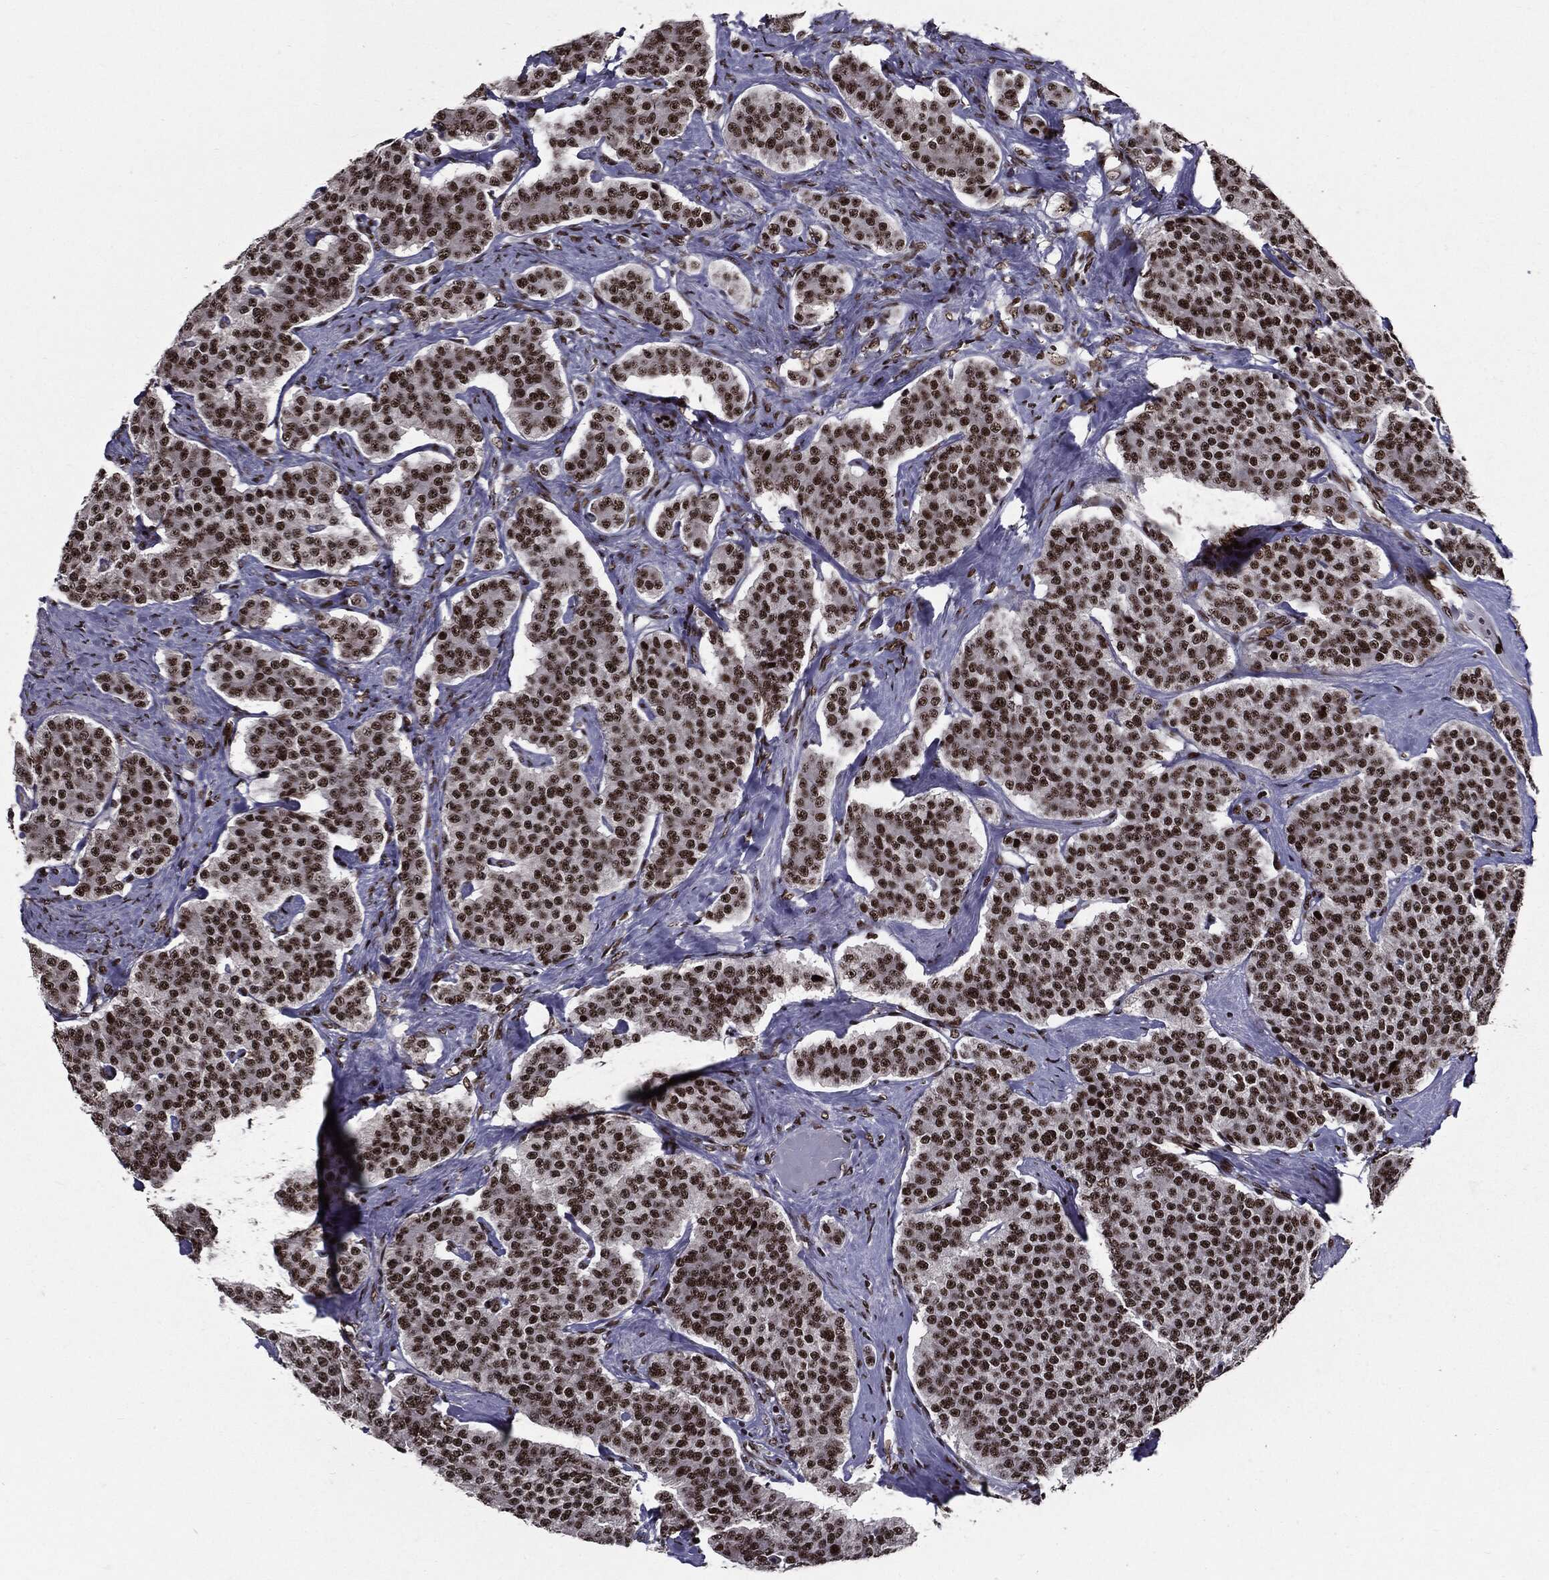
{"staining": {"intensity": "strong", "quantity": ">75%", "location": "nuclear"}, "tissue": "carcinoid", "cell_type": "Tumor cells", "image_type": "cancer", "snomed": [{"axis": "morphology", "description": "Carcinoid, malignant, NOS"}, {"axis": "topography", "description": "Small intestine"}], "caption": "Carcinoid stained for a protein (brown) reveals strong nuclear positive positivity in about >75% of tumor cells.", "gene": "ZFP91", "patient": {"sex": "female", "age": 58}}